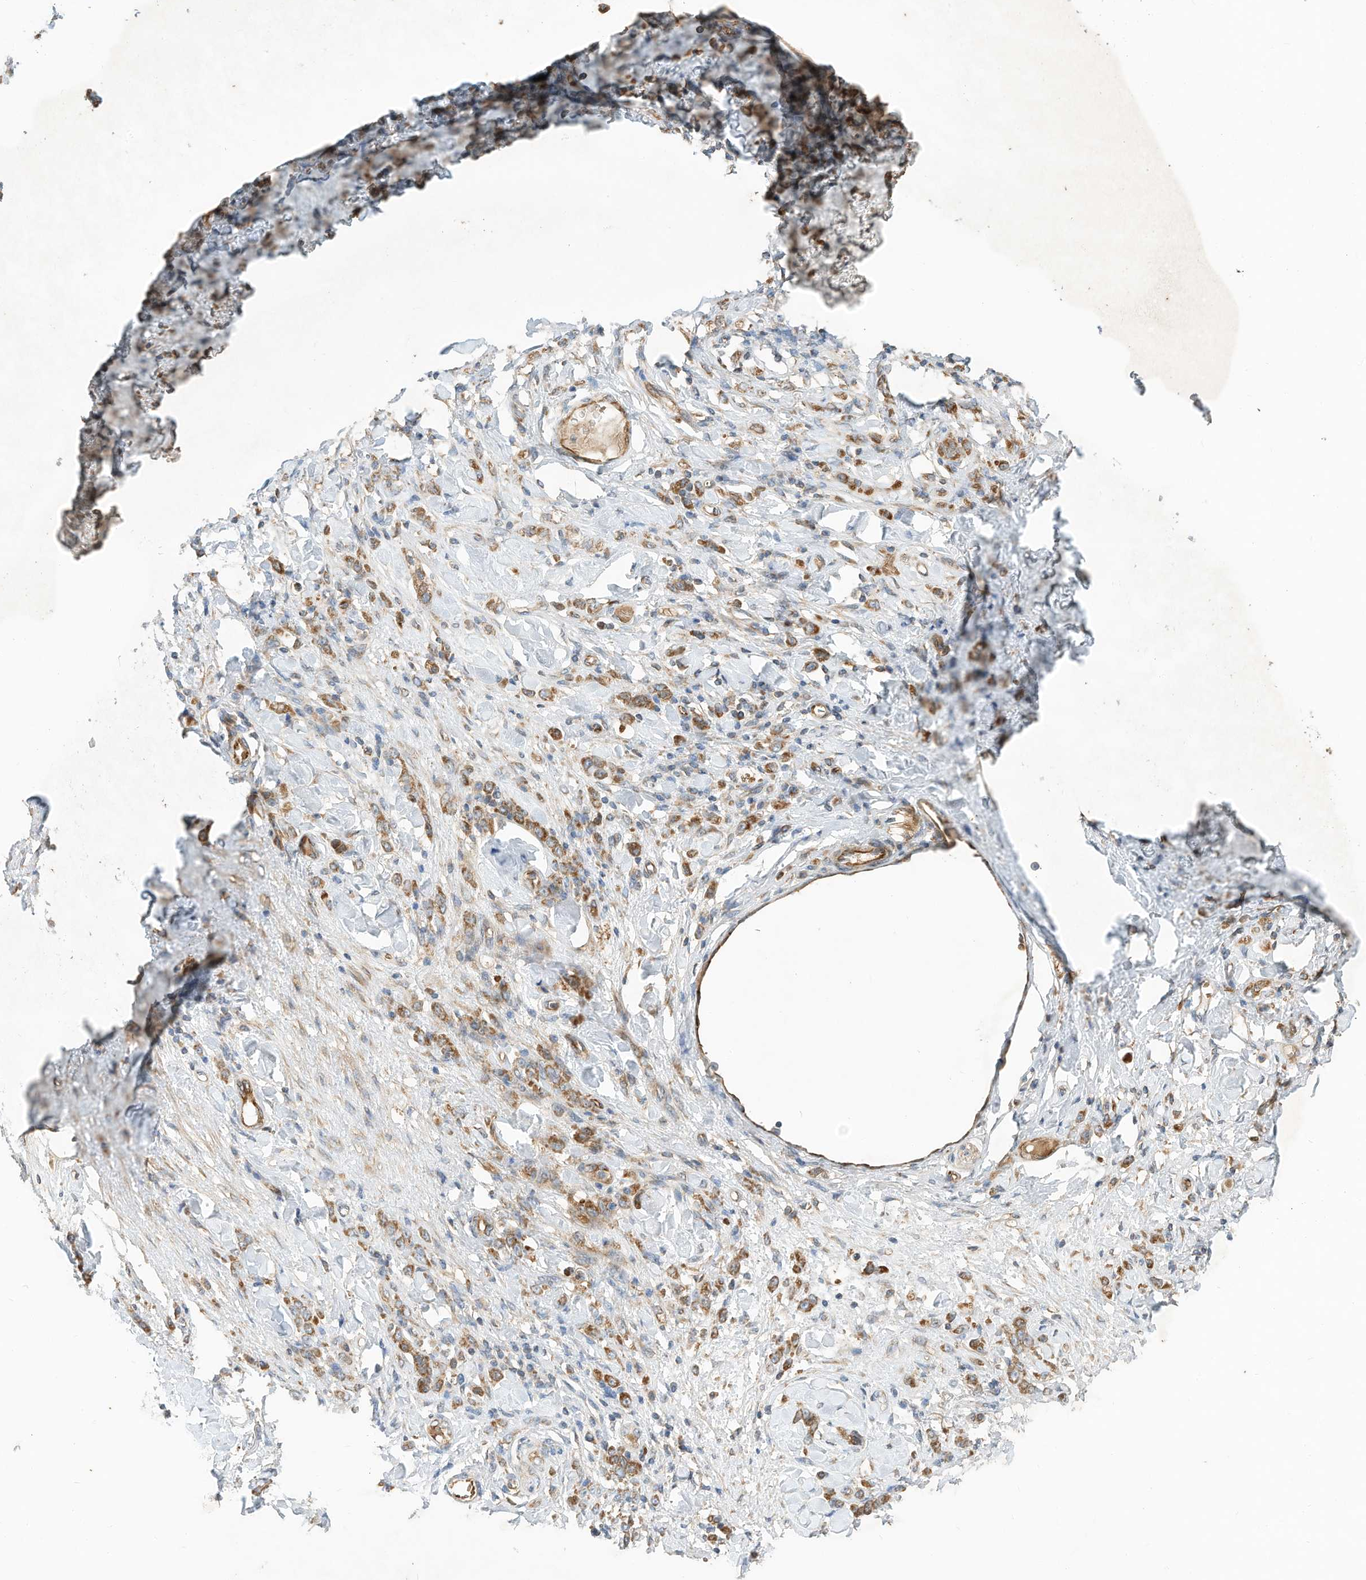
{"staining": {"intensity": "moderate", "quantity": ">75%", "location": "cytoplasmic/membranous"}, "tissue": "stomach cancer", "cell_type": "Tumor cells", "image_type": "cancer", "snomed": [{"axis": "morphology", "description": "Normal tissue, NOS"}, {"axis": "morphology", "description": "Adenocarcinoma, NOS"}, {"axis": "topography", "description": "Stomach"}], "caption": "Immunohistochemistry micrograph of human adenocarcinoma (stomach) stained for a protein (brown), which demonstrates medium levels of moderate cytoplasmic/membranous expression in approximately >75% of tumor cells.", "gene": "CPAMD8", "patient": {"sex": "male", "age": 82}}